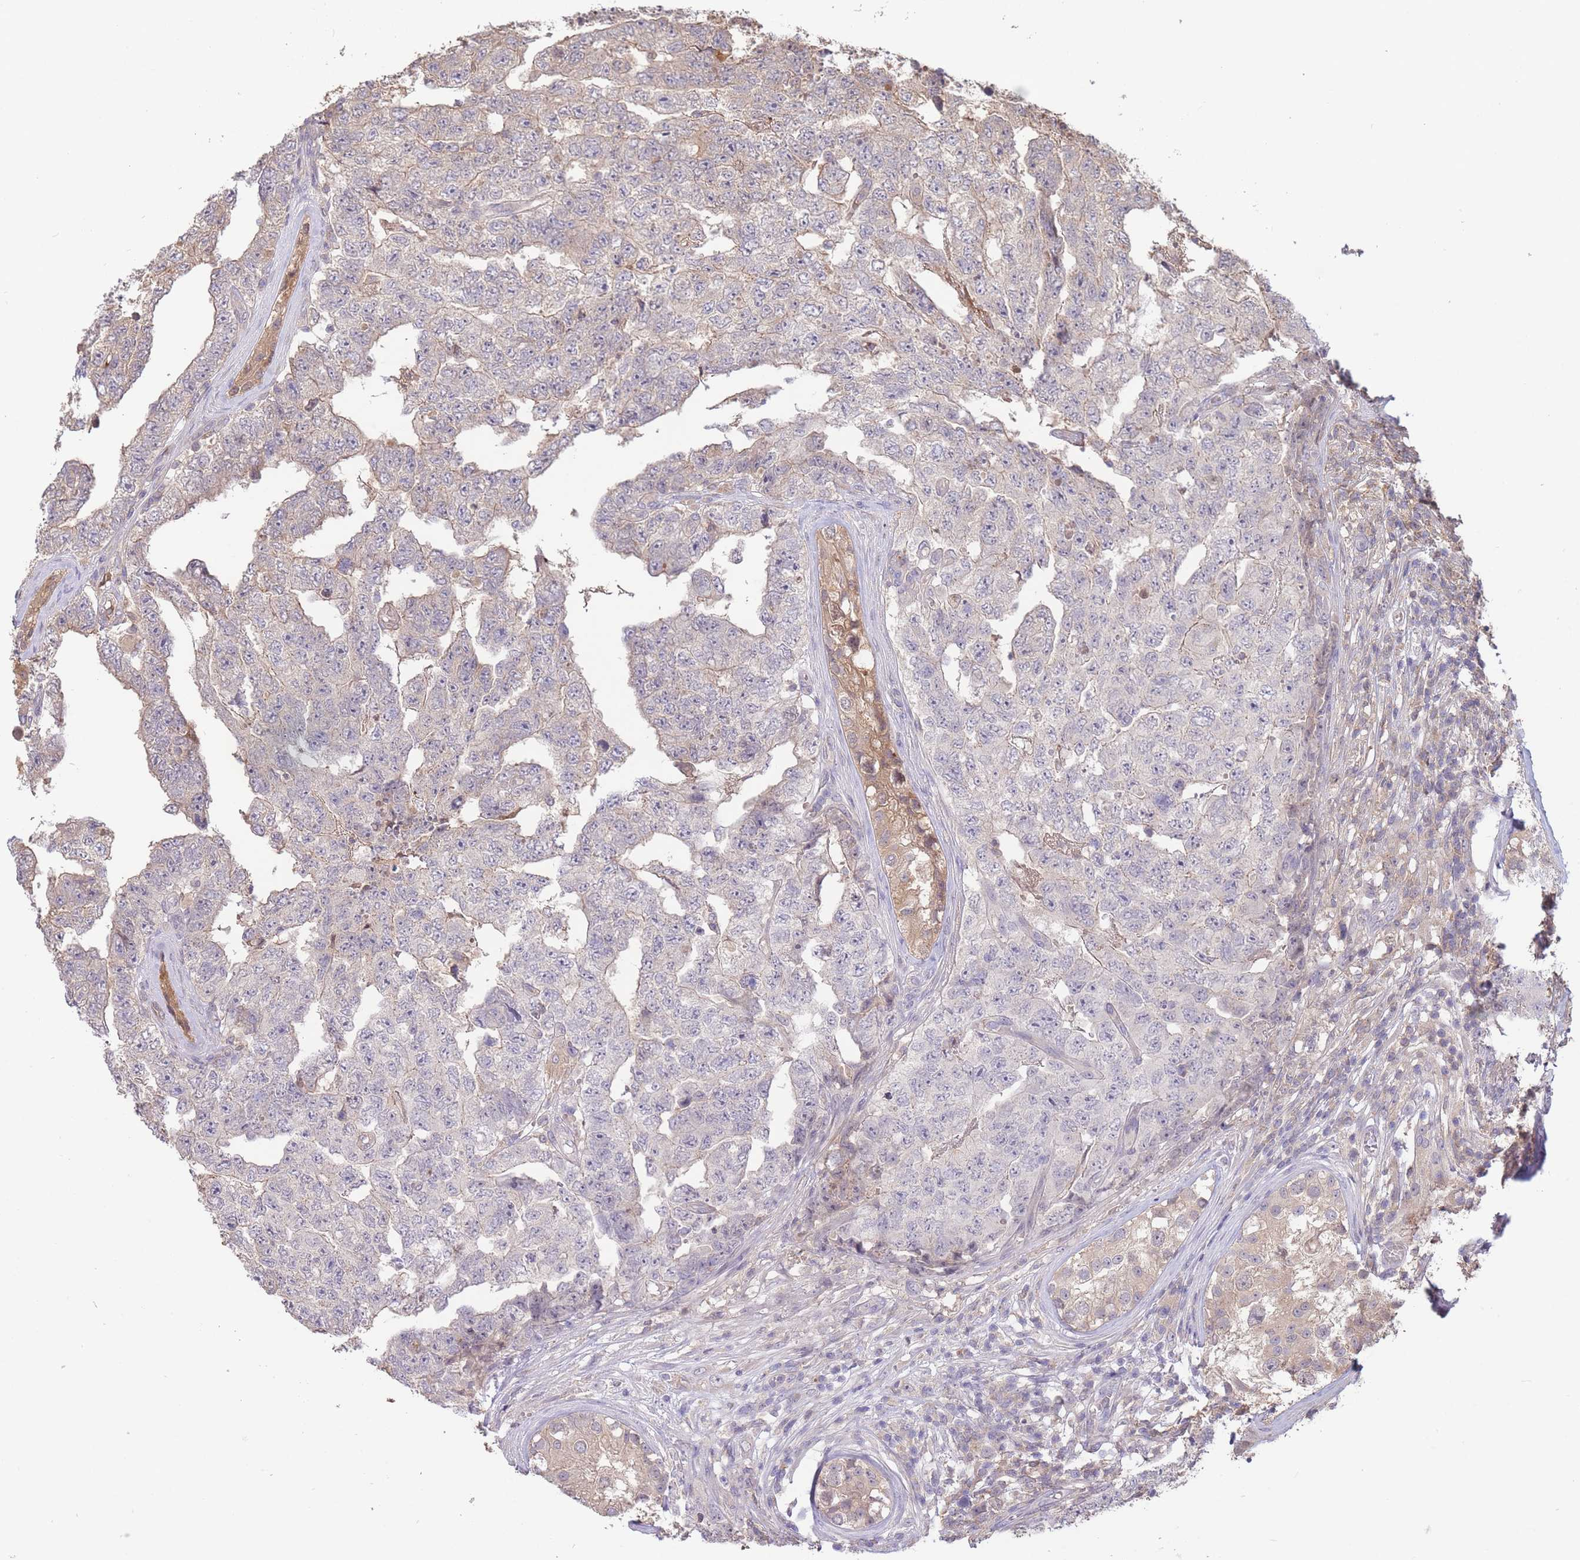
{"staining": {"intensity": "weak", "quantity": "<25%", "location": "cytoplasmic/membranous"}, "tissue": "testis cancer", "cell_type": "Tumor cells", "image_type": "cancer", "snomed": [{"axis": "morphology", "description": "Carcinoma, Embryonal, NOS"}, {"axis": "topography", "description": "Testis"}], "caption": "This is an immunohistochemistry (IHC) image of testis cancer. There is no staining in tumor cells.", "gene": "ZNF304", "patient": {"sex": "male", "age": 25}}